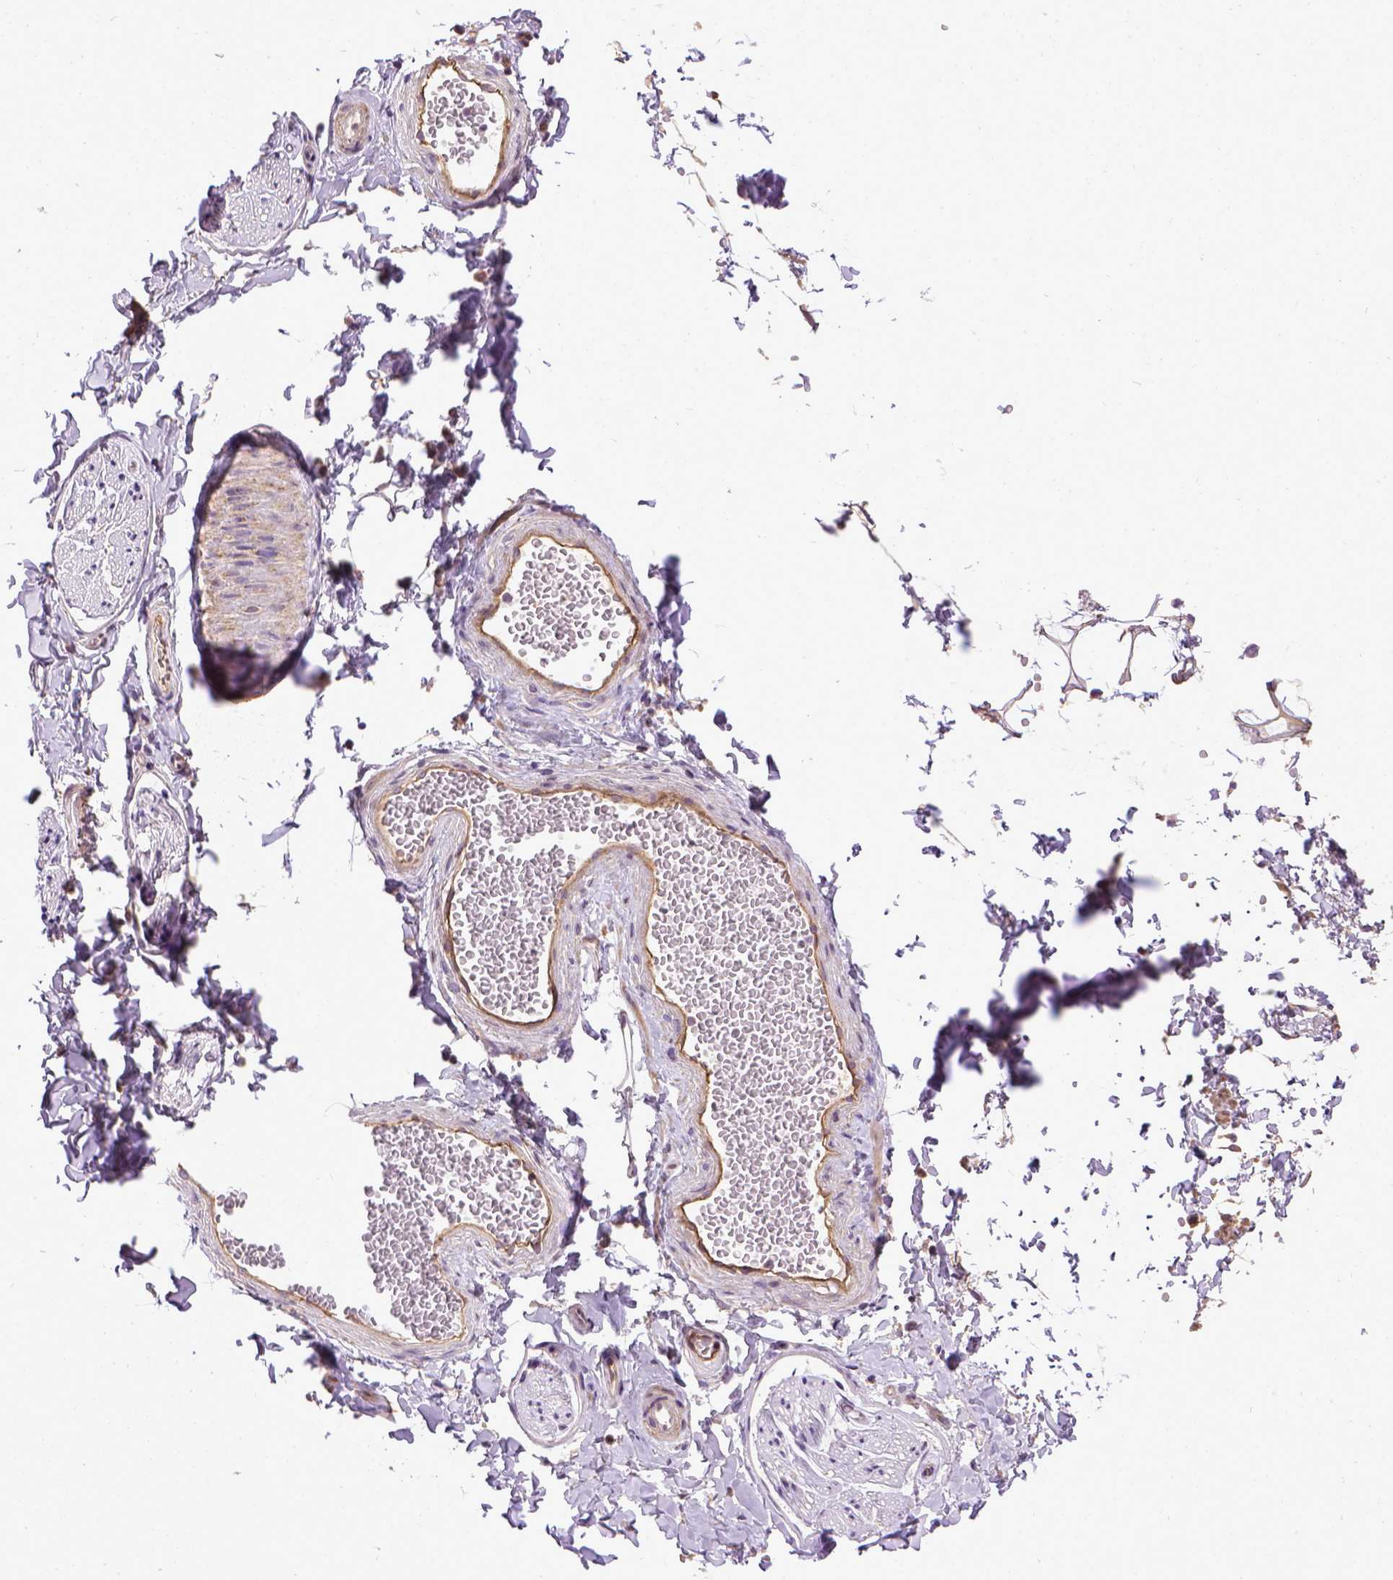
{"staining": {"intensity": "negative", "quantity": "none", "location": "none"}, "tissue": "adipose tissue", "cell_type": "Adipocytes", "image_type": "normal", "snomed": [{"axis": "morphology", "description": "Normal tissue, NOS"}, {"axis": "topography", "description": "Smooth muscle"}, {"axis": "topography", "description": "Peripheral nerve tissue"}], "caption": "This is an IHC image of normal adipose tissue. There is no staining in adipocytes.", "gene": "ENG", "patient": {"sex": "male", "age": 22}}